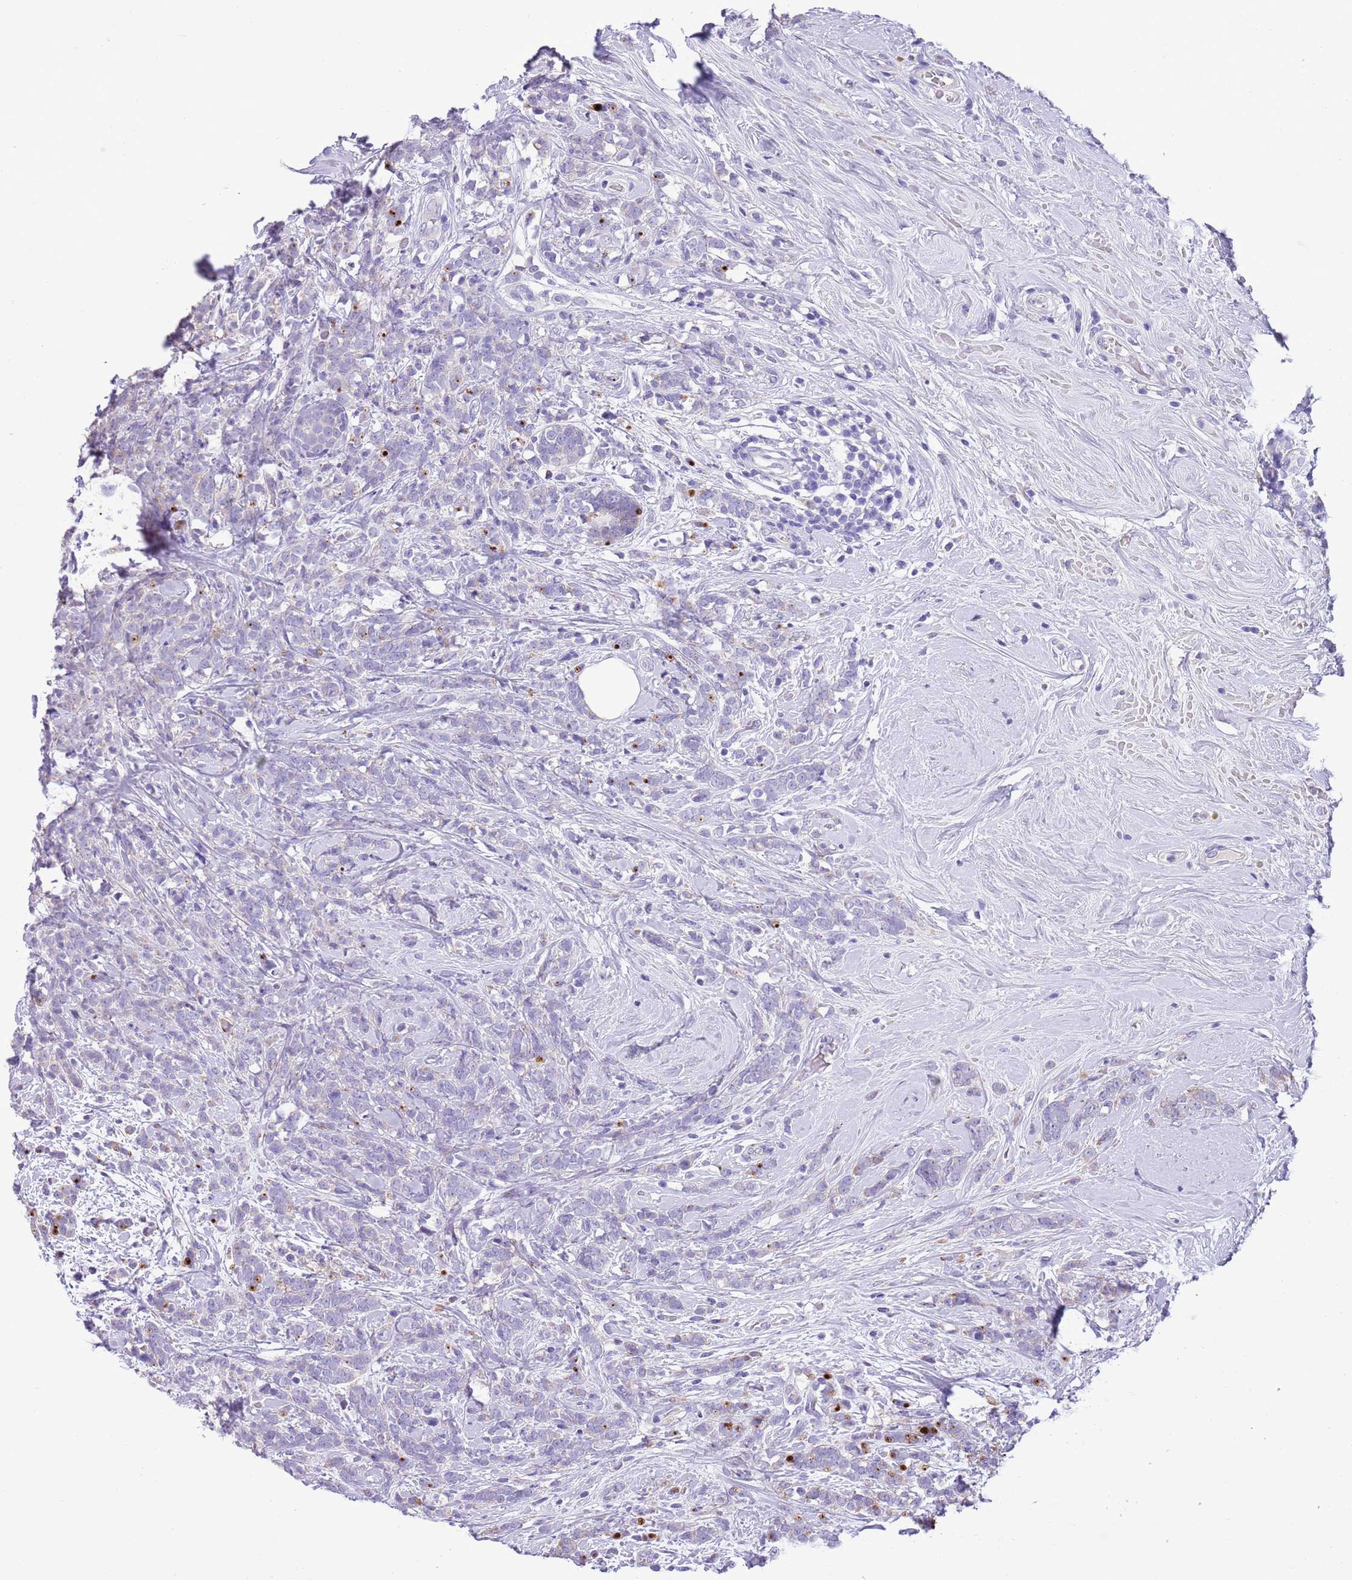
{"staining": {"intensity": "negative", "quantity": "none", "location": "none"}, "tissue": "breast cancer", "cell_type": "Tumor cells", "image_type": "cancer", "snomed": [{"axis": "morphology", "description": "Lobular carcinoma"}, {"axis": "topography", "description": "Breast"}], "caption": "Breast lobular carcinoma was stained to show a protein in brown. There is no significant positivity in tumor cells.", "gene": "CLEC2A", "patient": {"sex": "female", "age": 58}}